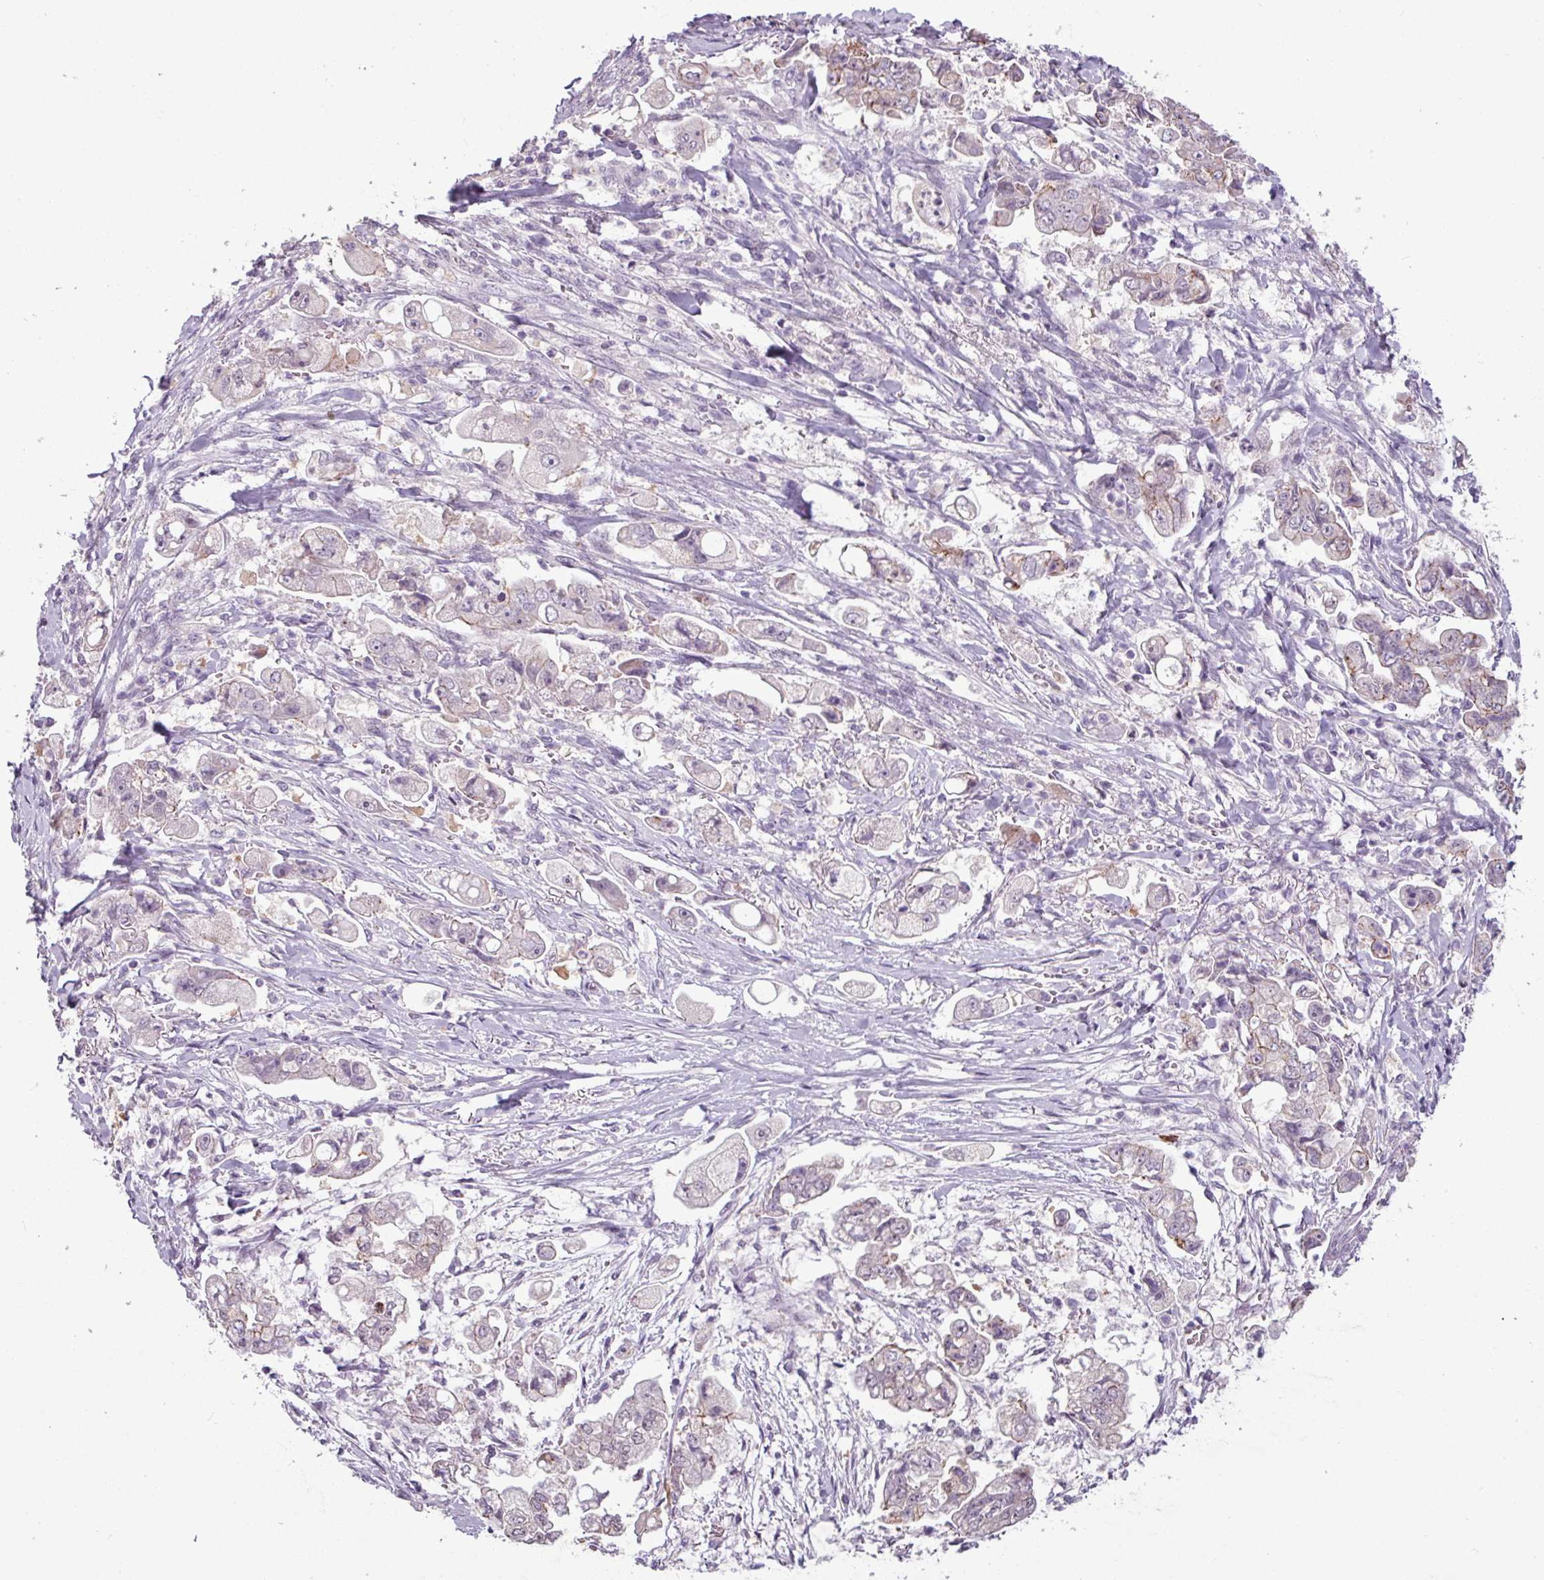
{"staining": {"intensity": "moderate", "quantity": "25%-75%", "location": "cytoplasmic/membranous"}, "tissue": "stomach cancer", "cell_type": "Tumor cells", "image_type": "cancer", "snomed": [{"axis": "morphology", "description": "Adenocarcinoma, NOS"}, {"axis": "topography", "description": "Stomach"}], "caption": "An image of human stomach cancer (adenocarcinoma) stained for a protein demonstrates moderate cytoplasmic/membranous brown staining in tumor cells.", "gene": "PNMA6A", "patient": {"sex": "male", "age": 62}}